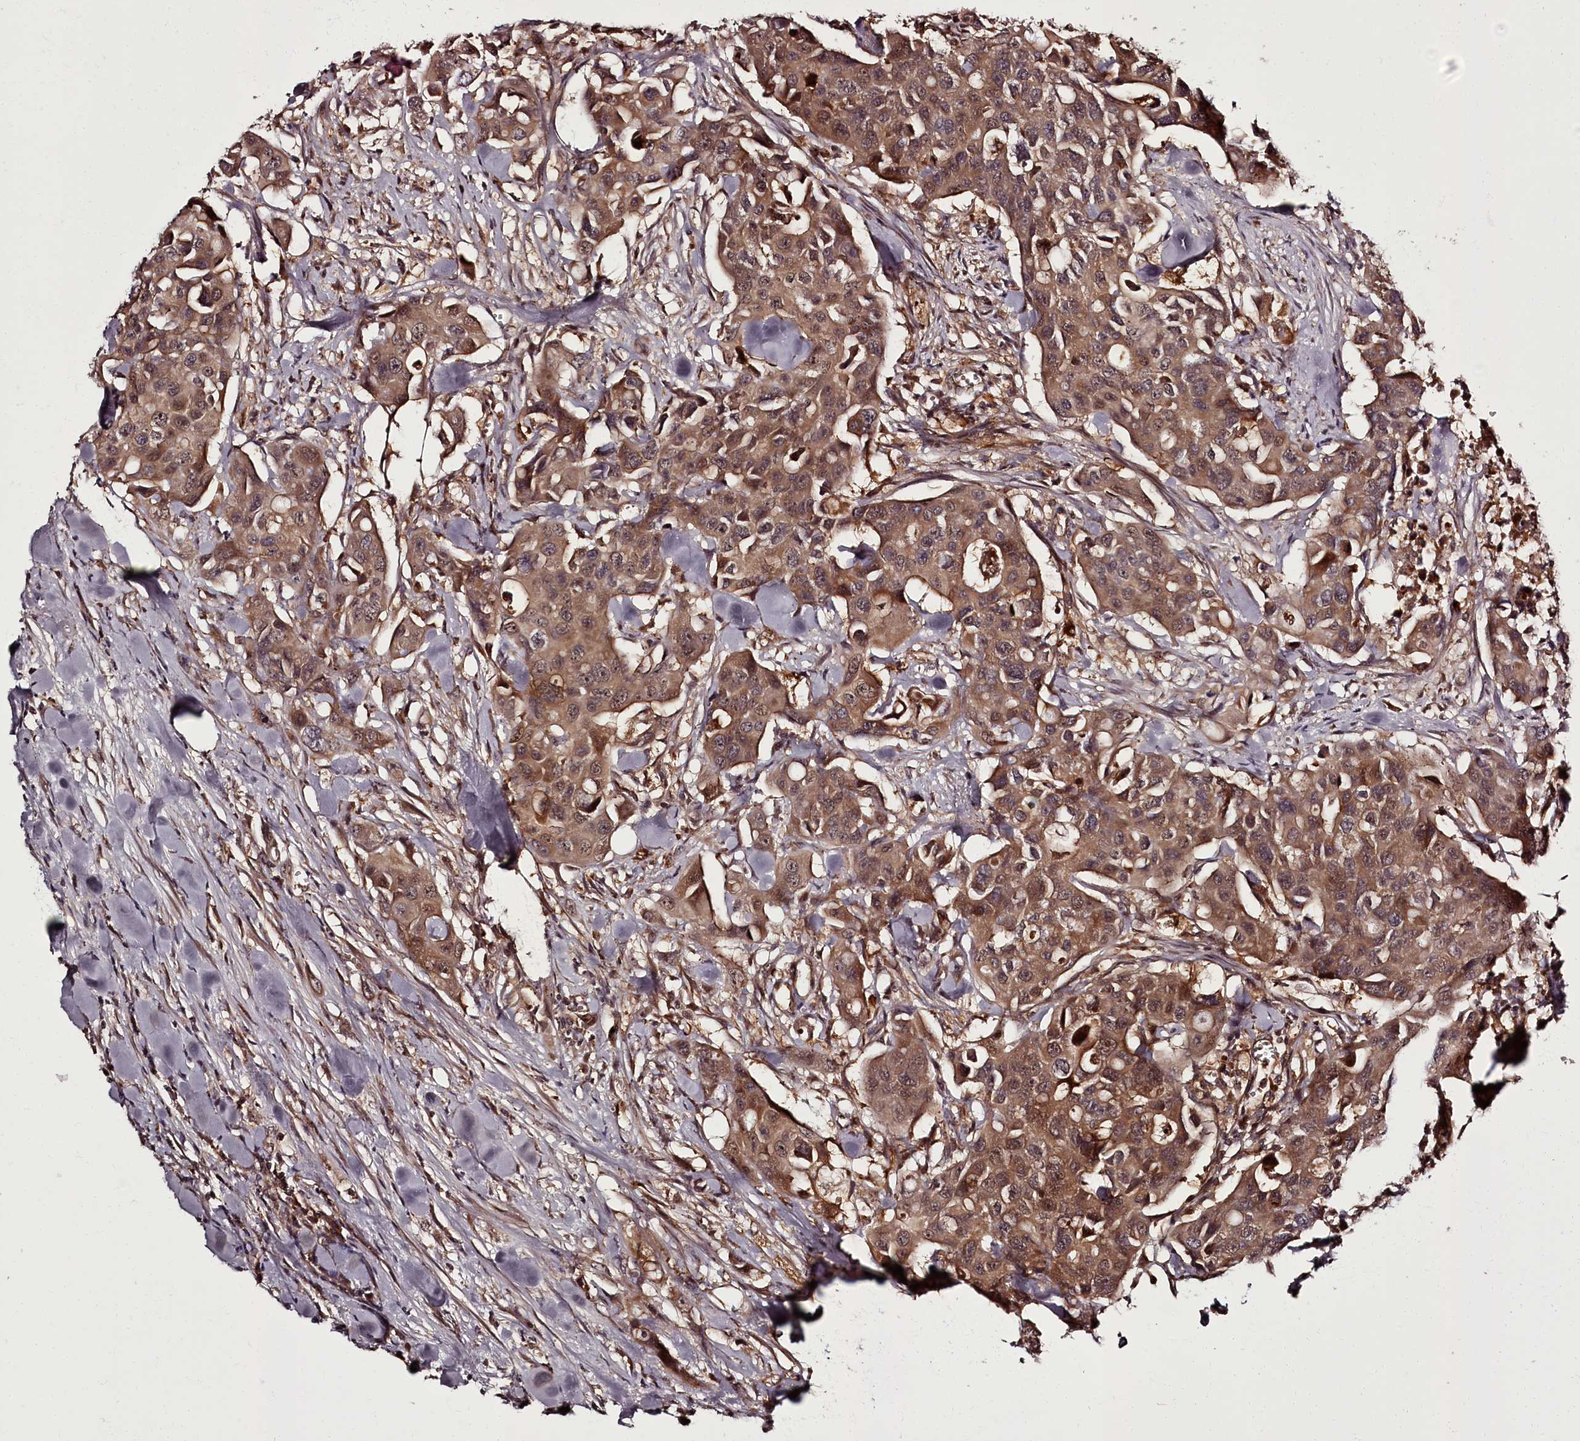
{"staining": {"intensity": "moderate", "quantity": ">75%", "location": "cytoplasmic/membranous,nuclear"}, "tissue": "colorectal cancer", "cell_type": "Tumor cells", "image_type": "cancer", "snomed": [{"axis": "morphology", "description": "Adenocarcinoma, NOS"}, {"axis": "topography", "description": "Colon"}], "caption": "Immunohistochemistry image of neoplastic tissue: colorectal adenocarcinoma stained using immunohistochemistry demonstrates medium levels of moderate protein expression localized specifically in the cytoplasmic/membranous and nuclear of tumor cells, appearing as a cytoplasmic/membranous and nuclear brown color.", "gene": "PCBP2", "patient": {"sex": "male", "age": 77}}